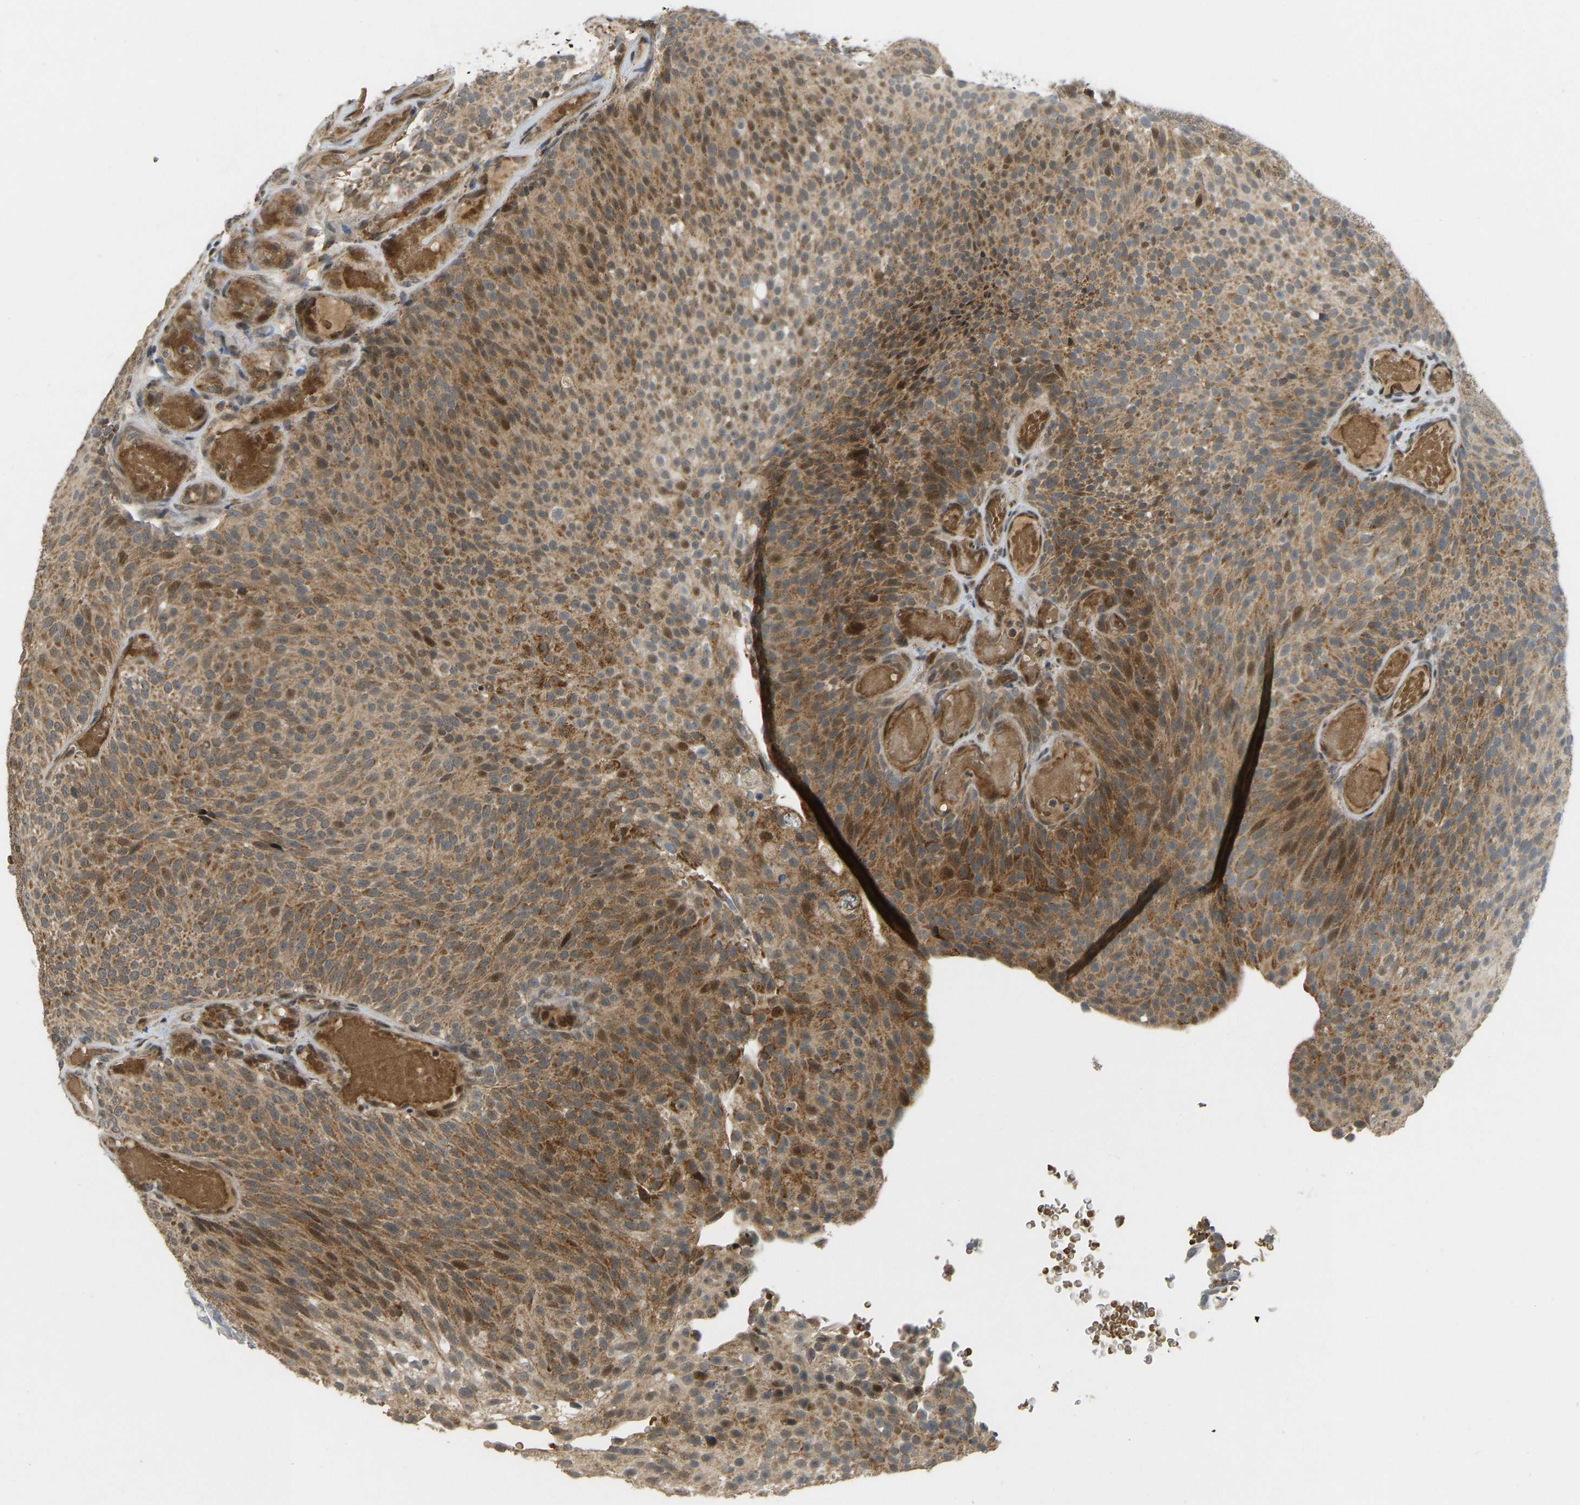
{"staining": {"intensity": "moderate", "quantity": ">75%", "location": "cytoplasmic/membranous,nuclear"}, "tissue": "urothelial cancer", "cell_type": "Tumor cells", "image_type": "cancer", "snomed": [{"axis": "morphology", "description": "Urothelial carcinoma, Low grade"}, {"axis": "topography", "description": "Urinary bladder"}], "caption": "High-power microscopy captured an immunohistochemistry (IHC) image of urothelial cancer, revealing moderate cytoplasmic/membranous and nuclear positivity in approximately >75% of tumor cells. The staining was performed using DAB to visualize the protein expression in brown, while the nuclei were stained in blue with hematoxylin (Magnification: 20x).", "gene": "ACADS", "patient": {"sex": "male", "age": 78}}